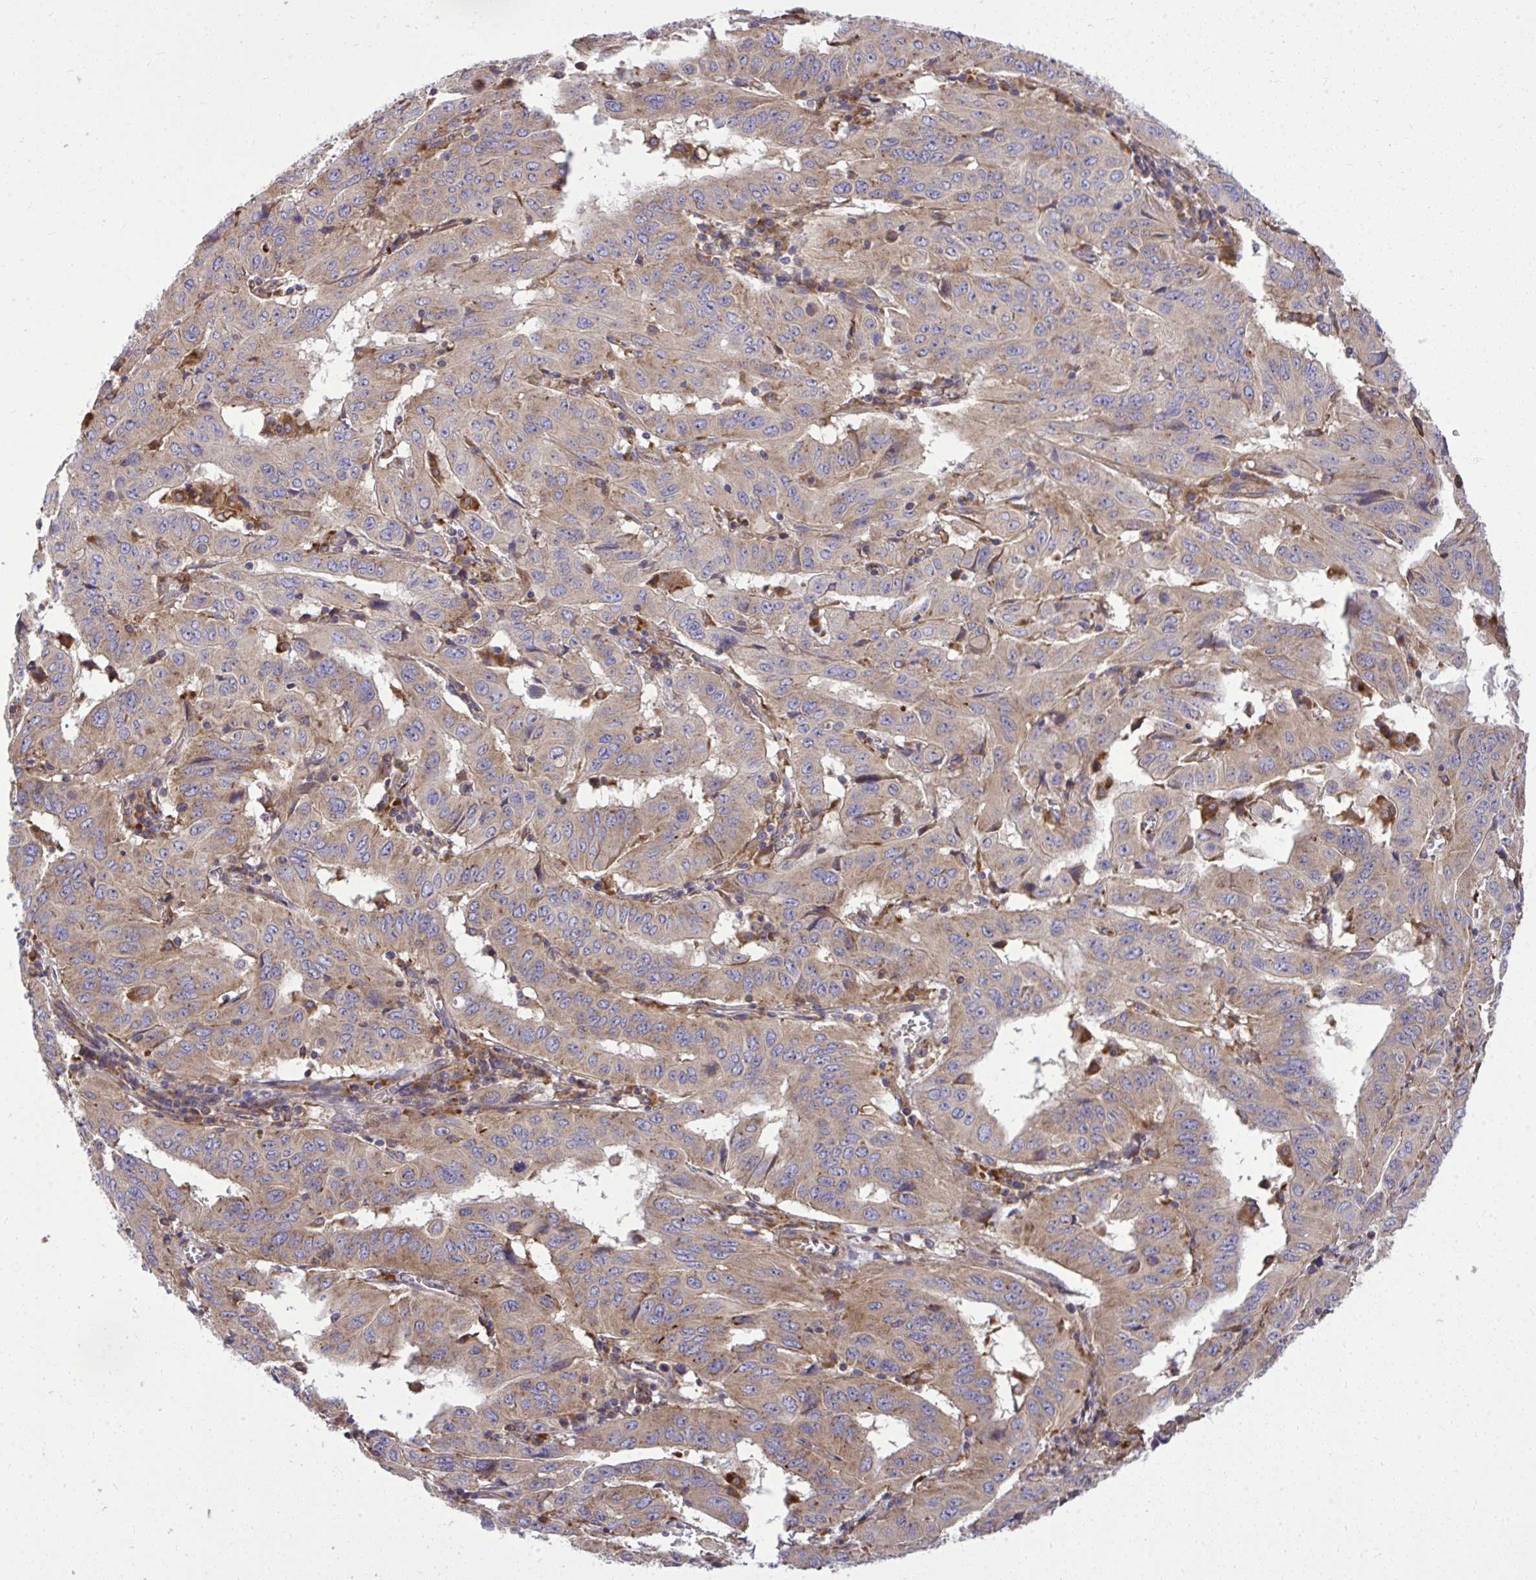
{"staining": {"intensity": "weak", "quantity": ">75%", "location": "cytoplasmic/membranous"}, "tissue": "pancreatic cancer", "cell_type": "Tumor cells", "image_type": "cancer", "snomed": [{"axis": "morphology", "description": "Adenocarcinoma, NOS"}, {"axis": "topography", "description": "Pancreas"}], "caption": "Pancreatic cancer tissue exhibits weak cytoplasmic/membranous staining in about >75% of tumor cells", "gene": "PAIP2", "patient": {"sex": "male", "age": 63}}